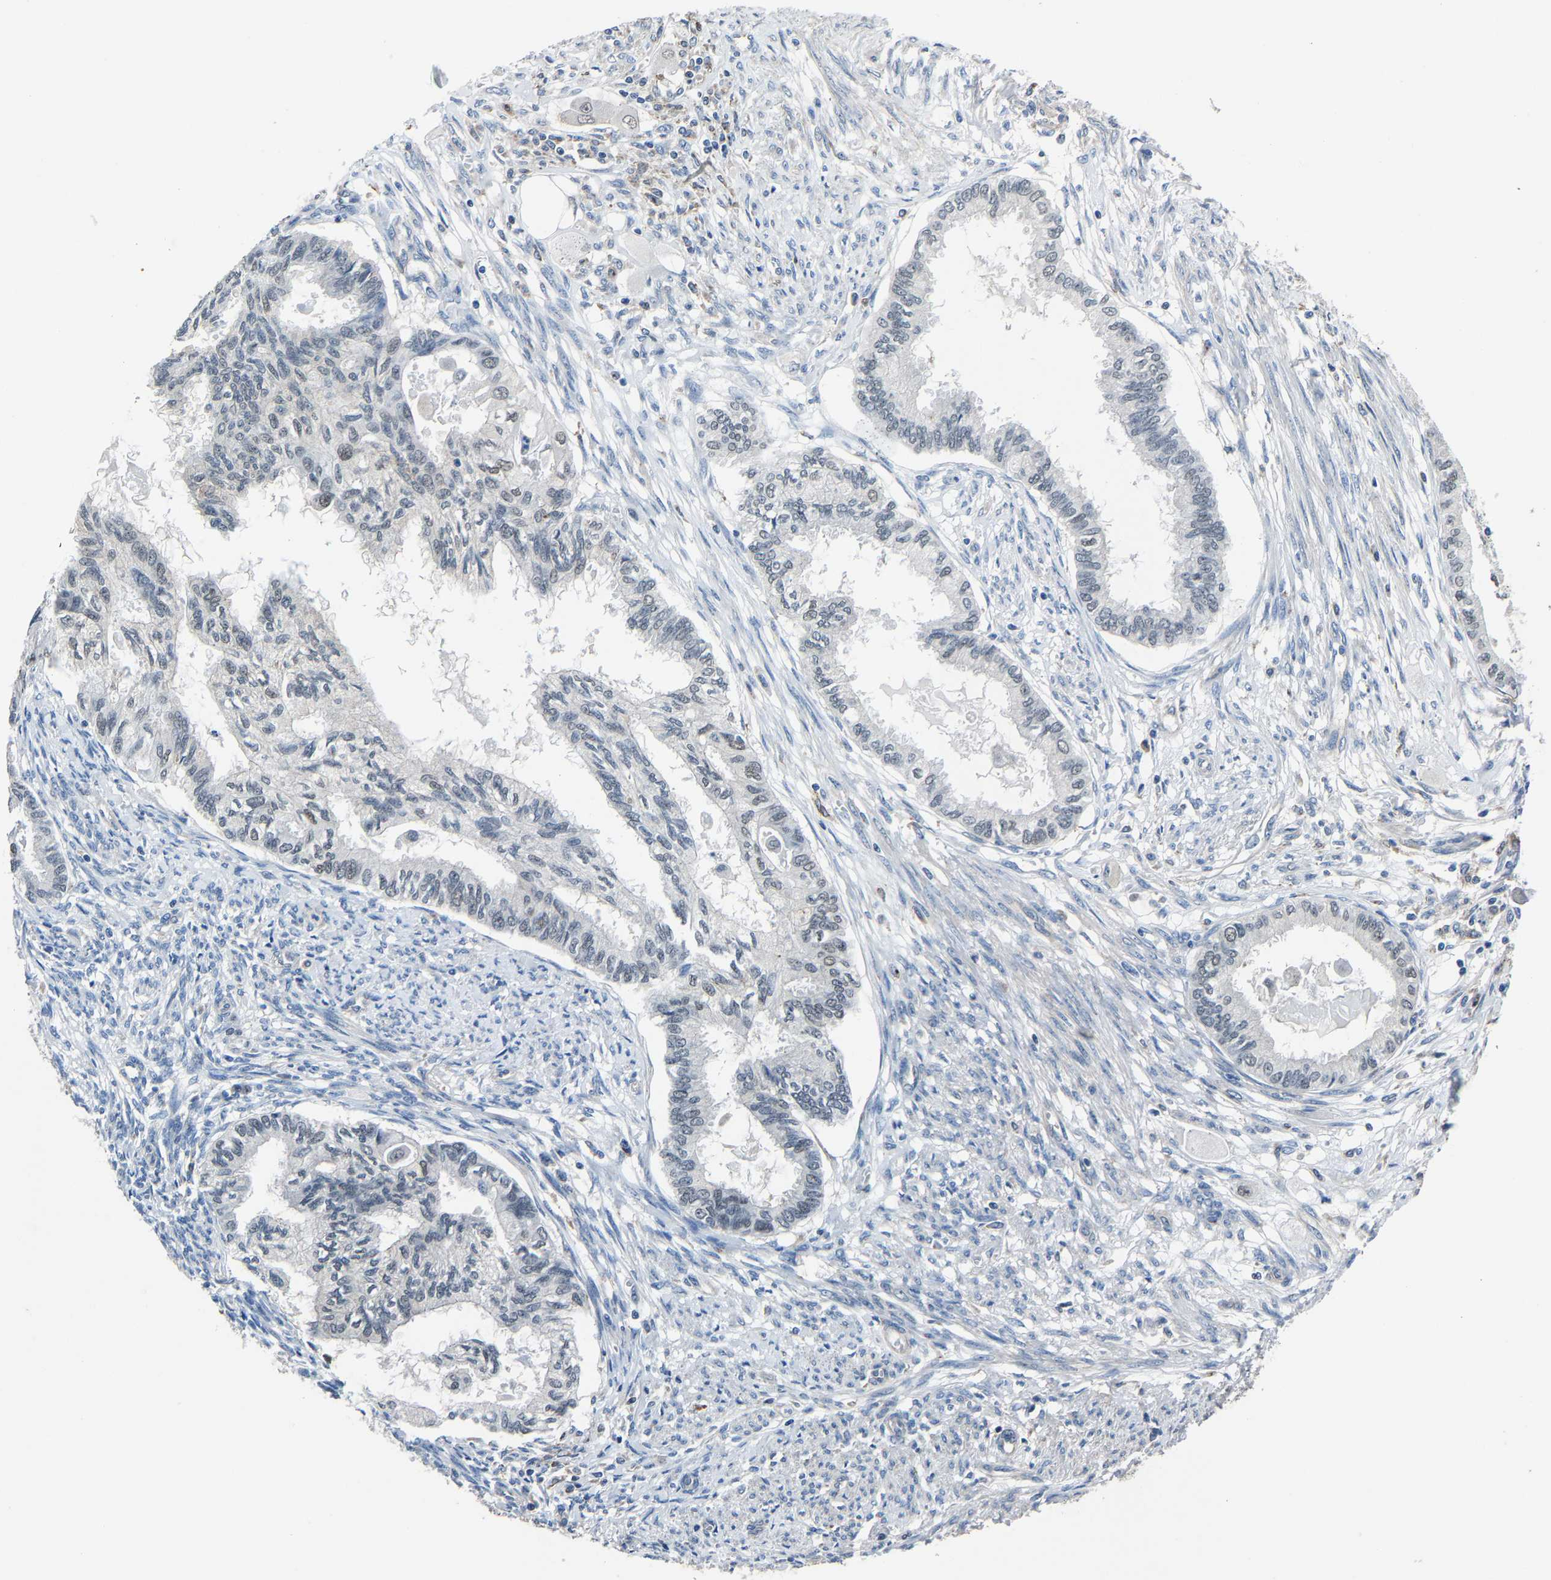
{"staining": {"intensity": "negative", "quantity": "none", "location": "none"}, "tissue": "cervical cancer", "cell_type": "Tumor cells", "image_type": "cancer", "snomed": [{"axis": "morphology", "description": "Normal tissue, NOS"}, {"axis": "morphology", "description": "Adenocarcinoma, NOS"}, {"axis": "topography", "description": "Cervix"}, {"axis": "topography", "description": "Endometrium"}], "caption": "The IHC image has no significant expression in tumor cells of cervical adenocarcinoma tissue. (Stains: DAB IHC with hematoxylin counter stain, Microscopy: brightfield microscopy at high magnification).", "gene": "STRBP", "patient": {"sex": "female", "age": 86}}